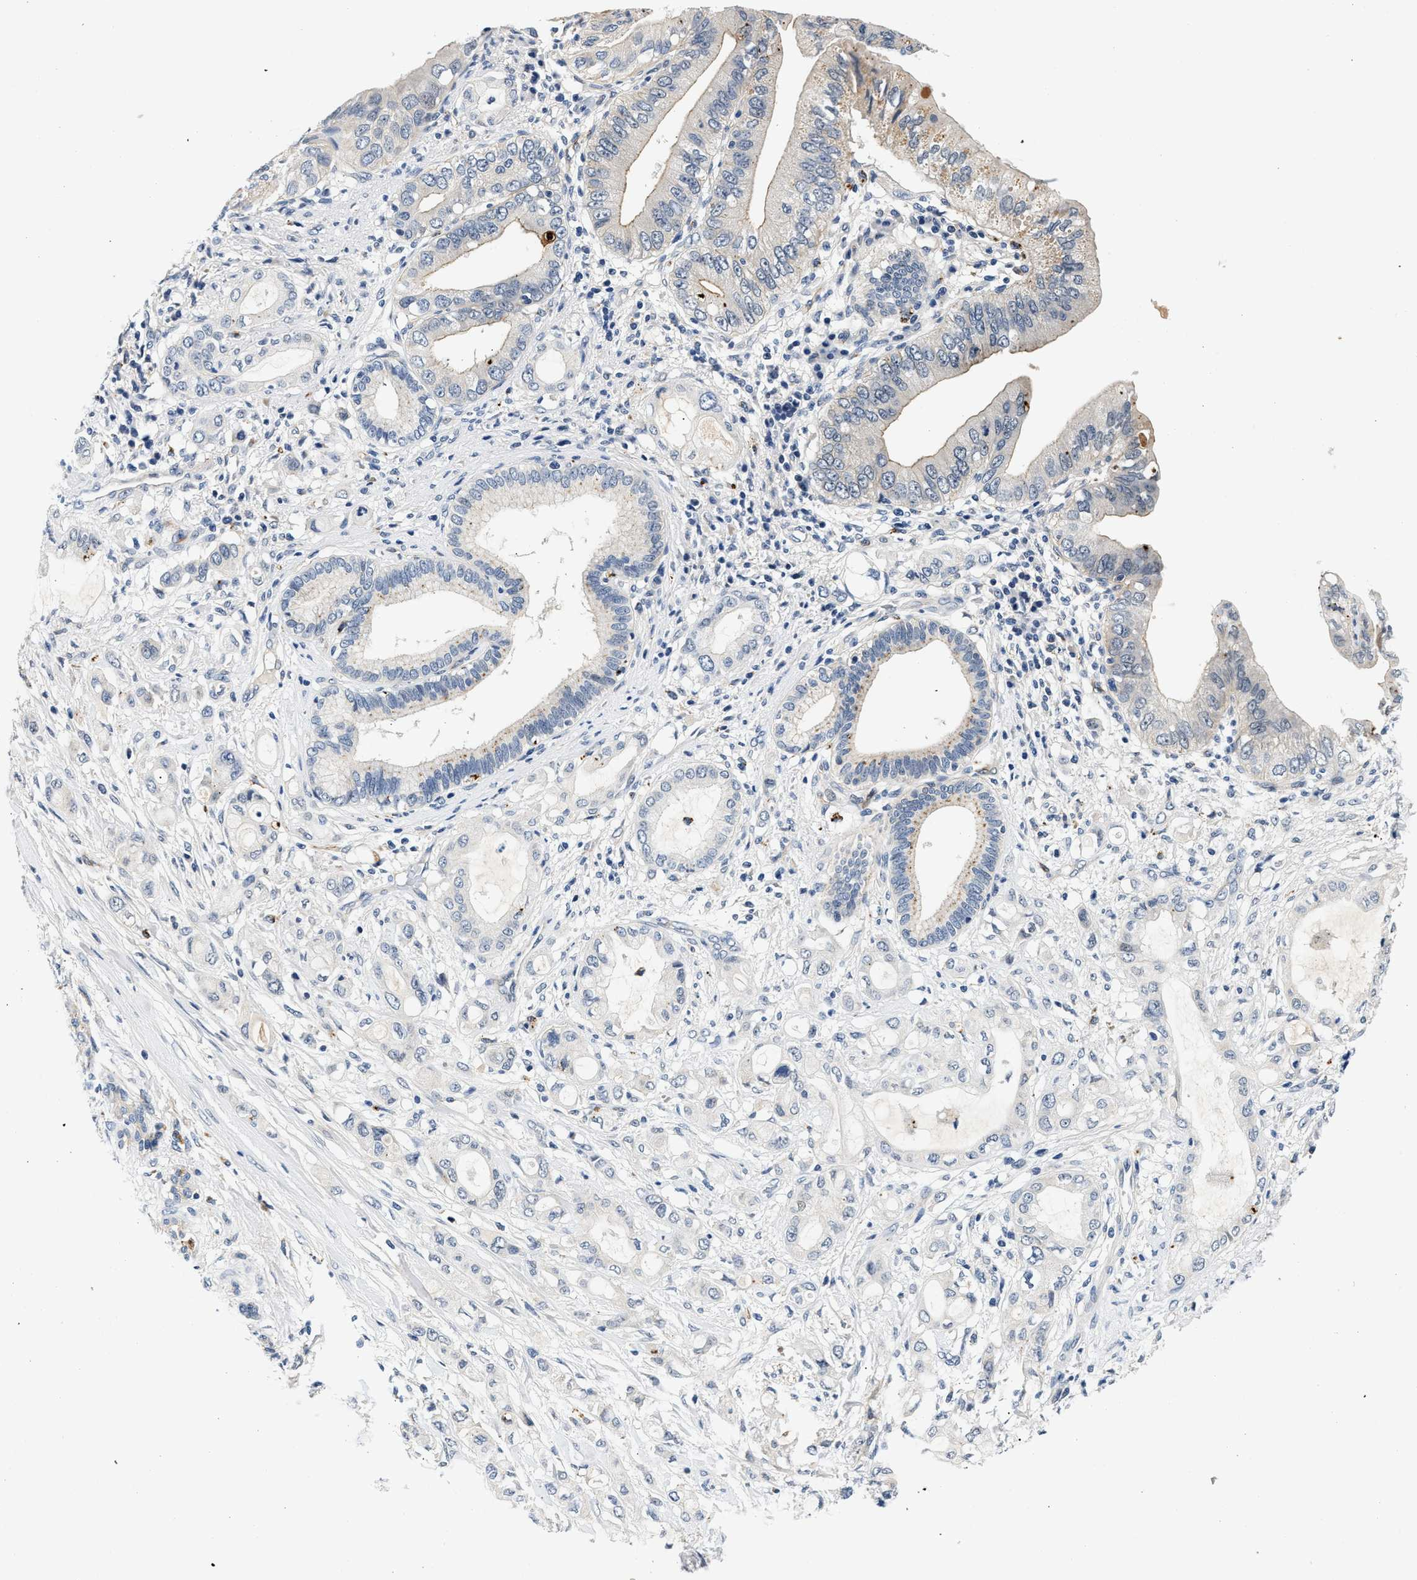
{"staining": {"intensity": "weak", "quantity": "<25%", "location": "cytoplasmic/membranous"}, "tissue": "pancreatic cancer", "cell_type": "Tumor cells", "image_type": "cancer", "snomed": [{"axis": "morphology", "description": "Adenocarcinoma, NOS"}, {"axis": "topography", "description": "Pancreas"}], "caption": "Tumor cells show no significant expression in adenocarcinoma (pancreatic).", "gene": "MED22", "patient": {"sex": "female", "age": 56}}